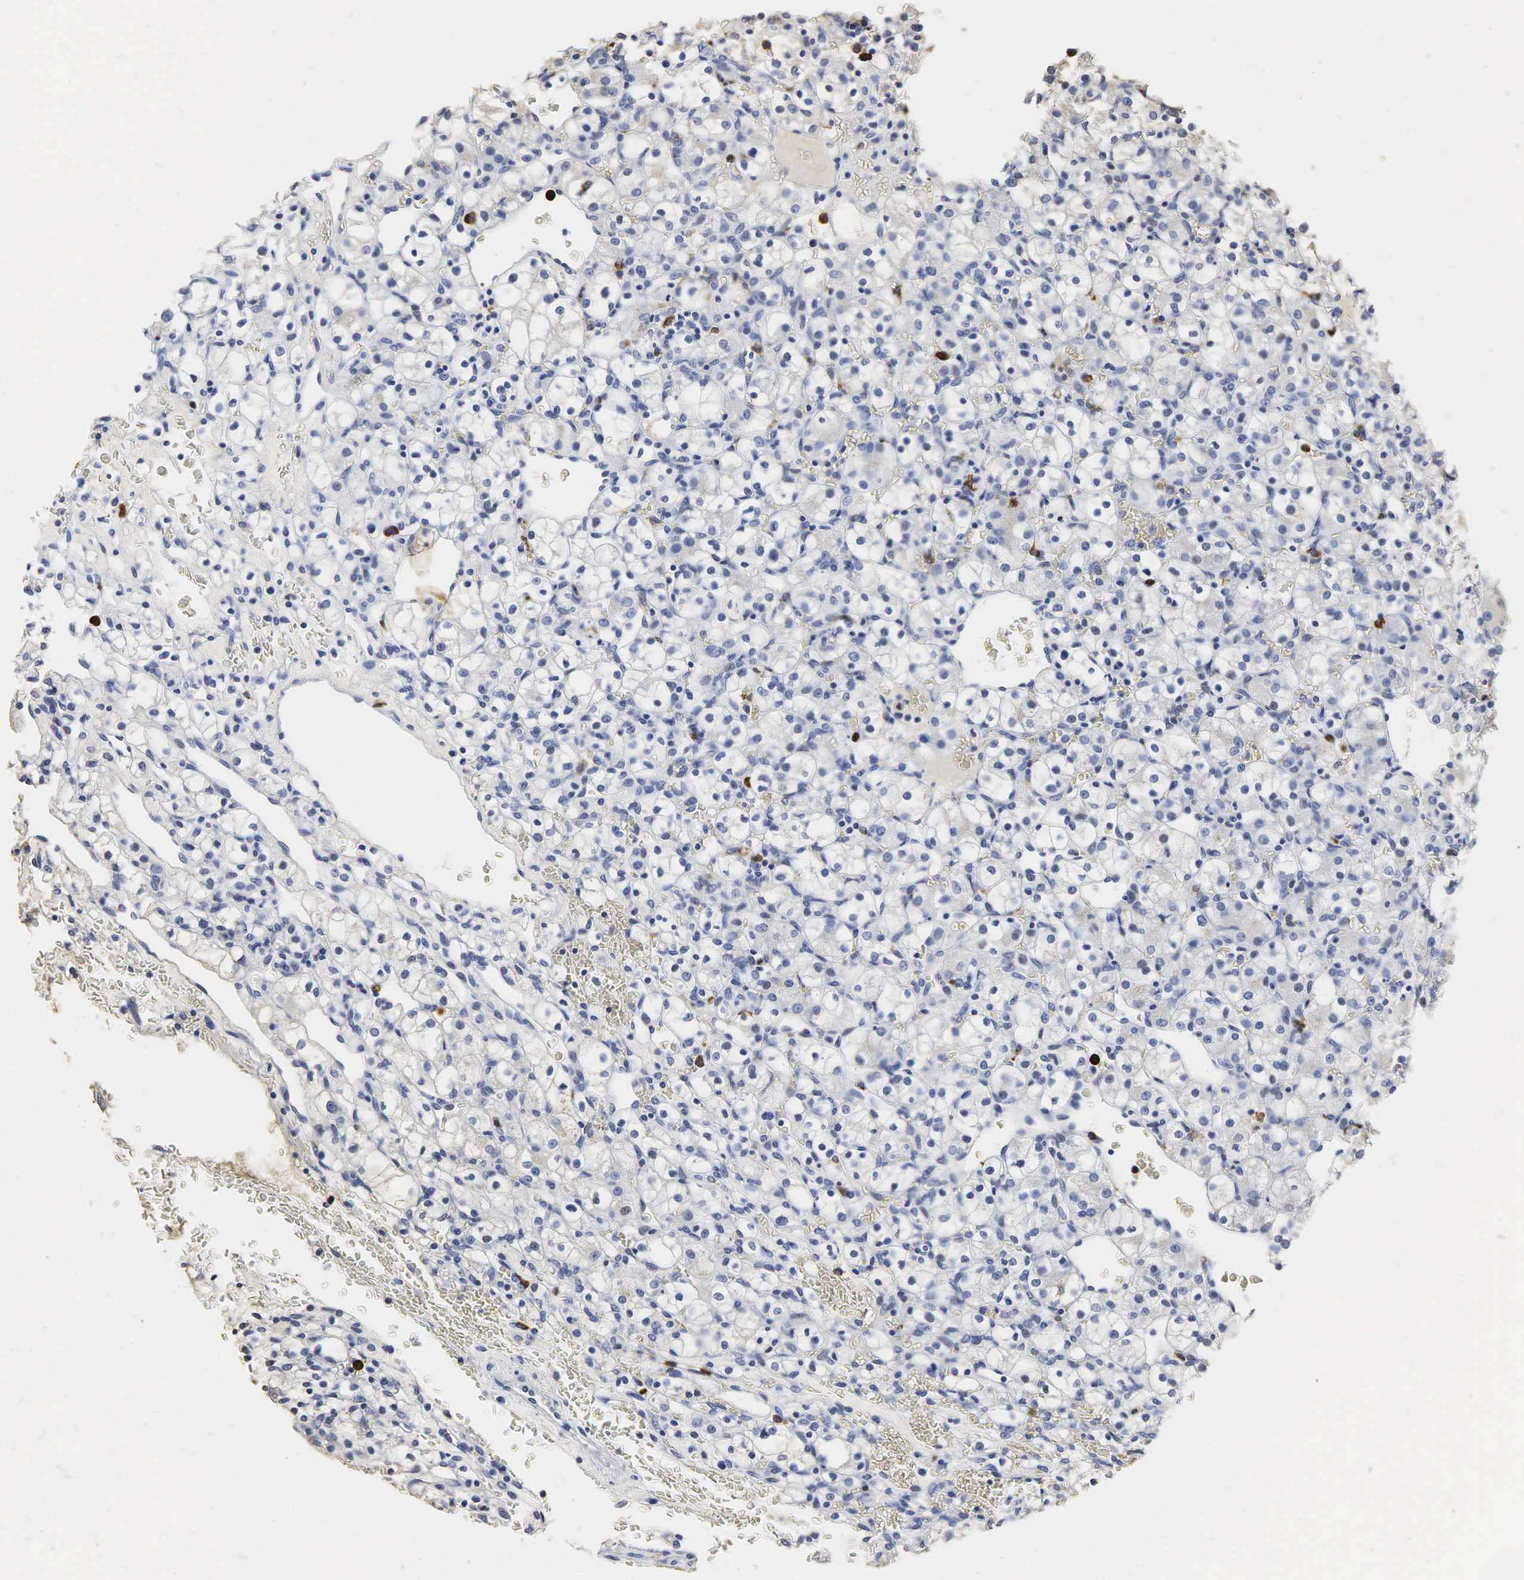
{"staining": {"intensity": "negative", "quantity": "none", "location": "none"}, "tissue": "renal cancer", "cell_type": "Tumor cells", "image_type": "cancer", "snomed": [{"axis": "morphology", "description": "Adenocarcinoma, NOS"}, {"axis": "topography", "description": "Kidney"}], "caption": "High magnification brightfield microscopy of renal cancer stained with DAB (3,3'-diaminobenzidine) (brown) and counterstained with hematoxylin (blue): tumor cells show no significant positivity.", "gene": "LYZ", "patient": {"sex": "female", "age": 62}}